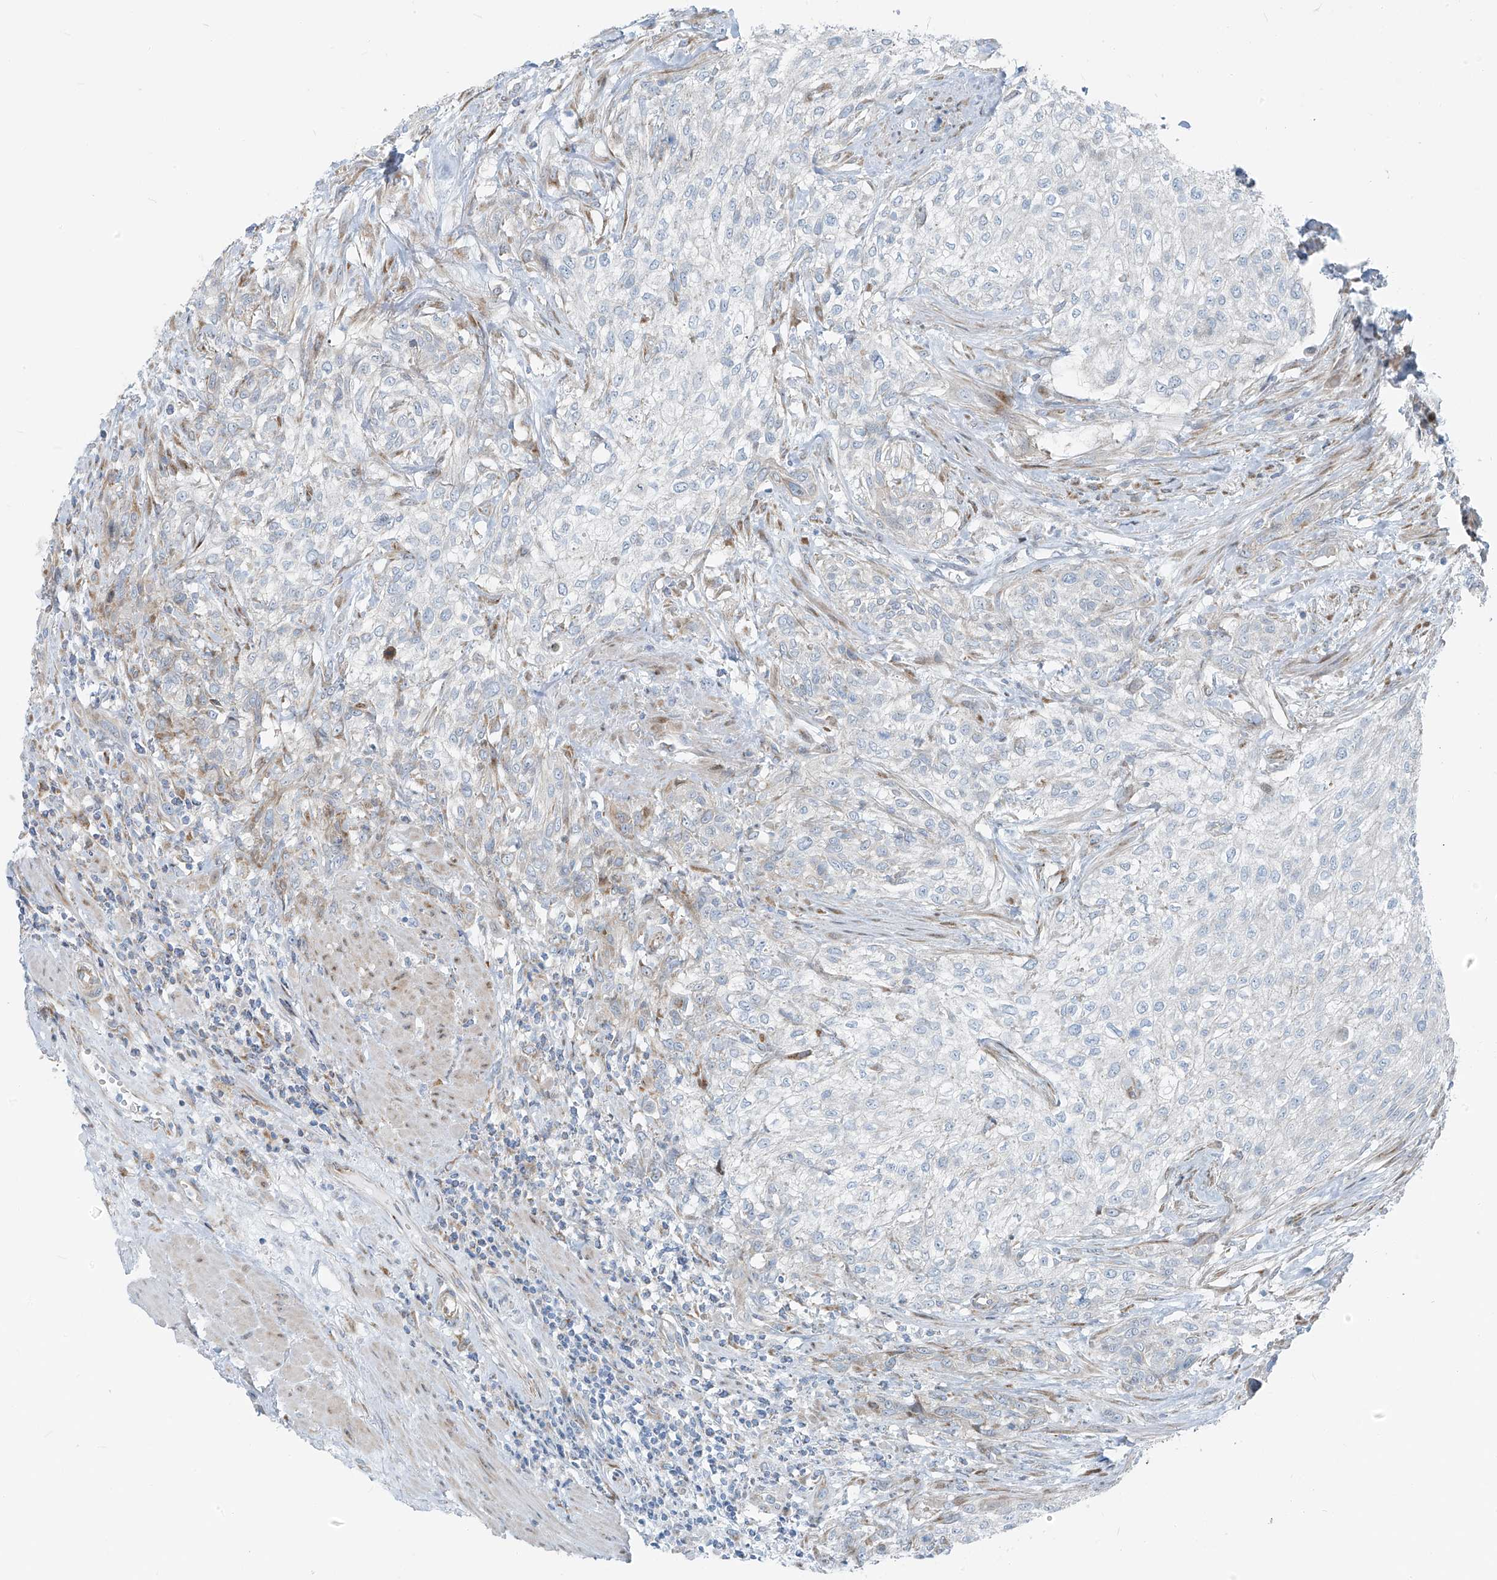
{"staining": {"intensity": "negative", "quantity": "none", "location": "none"}, "tissue": "urothelial cancer", "cell_type": "Tumor cells", "image_type": "cancer", "snomed": [{"axis": "morphology", "description": "Urothelial carcinoma, High grade"}, {"axis": "topography", "description": "Urinary bladder"}], "caption": "High power microscopy photomicrograph of an immunohistochemistry micrograph of high-grade urothelial carcinoma, revealing no significant staining in tumor cells.", "gene": "HIC2", "patient": {"sex": "male", "age": 35}}